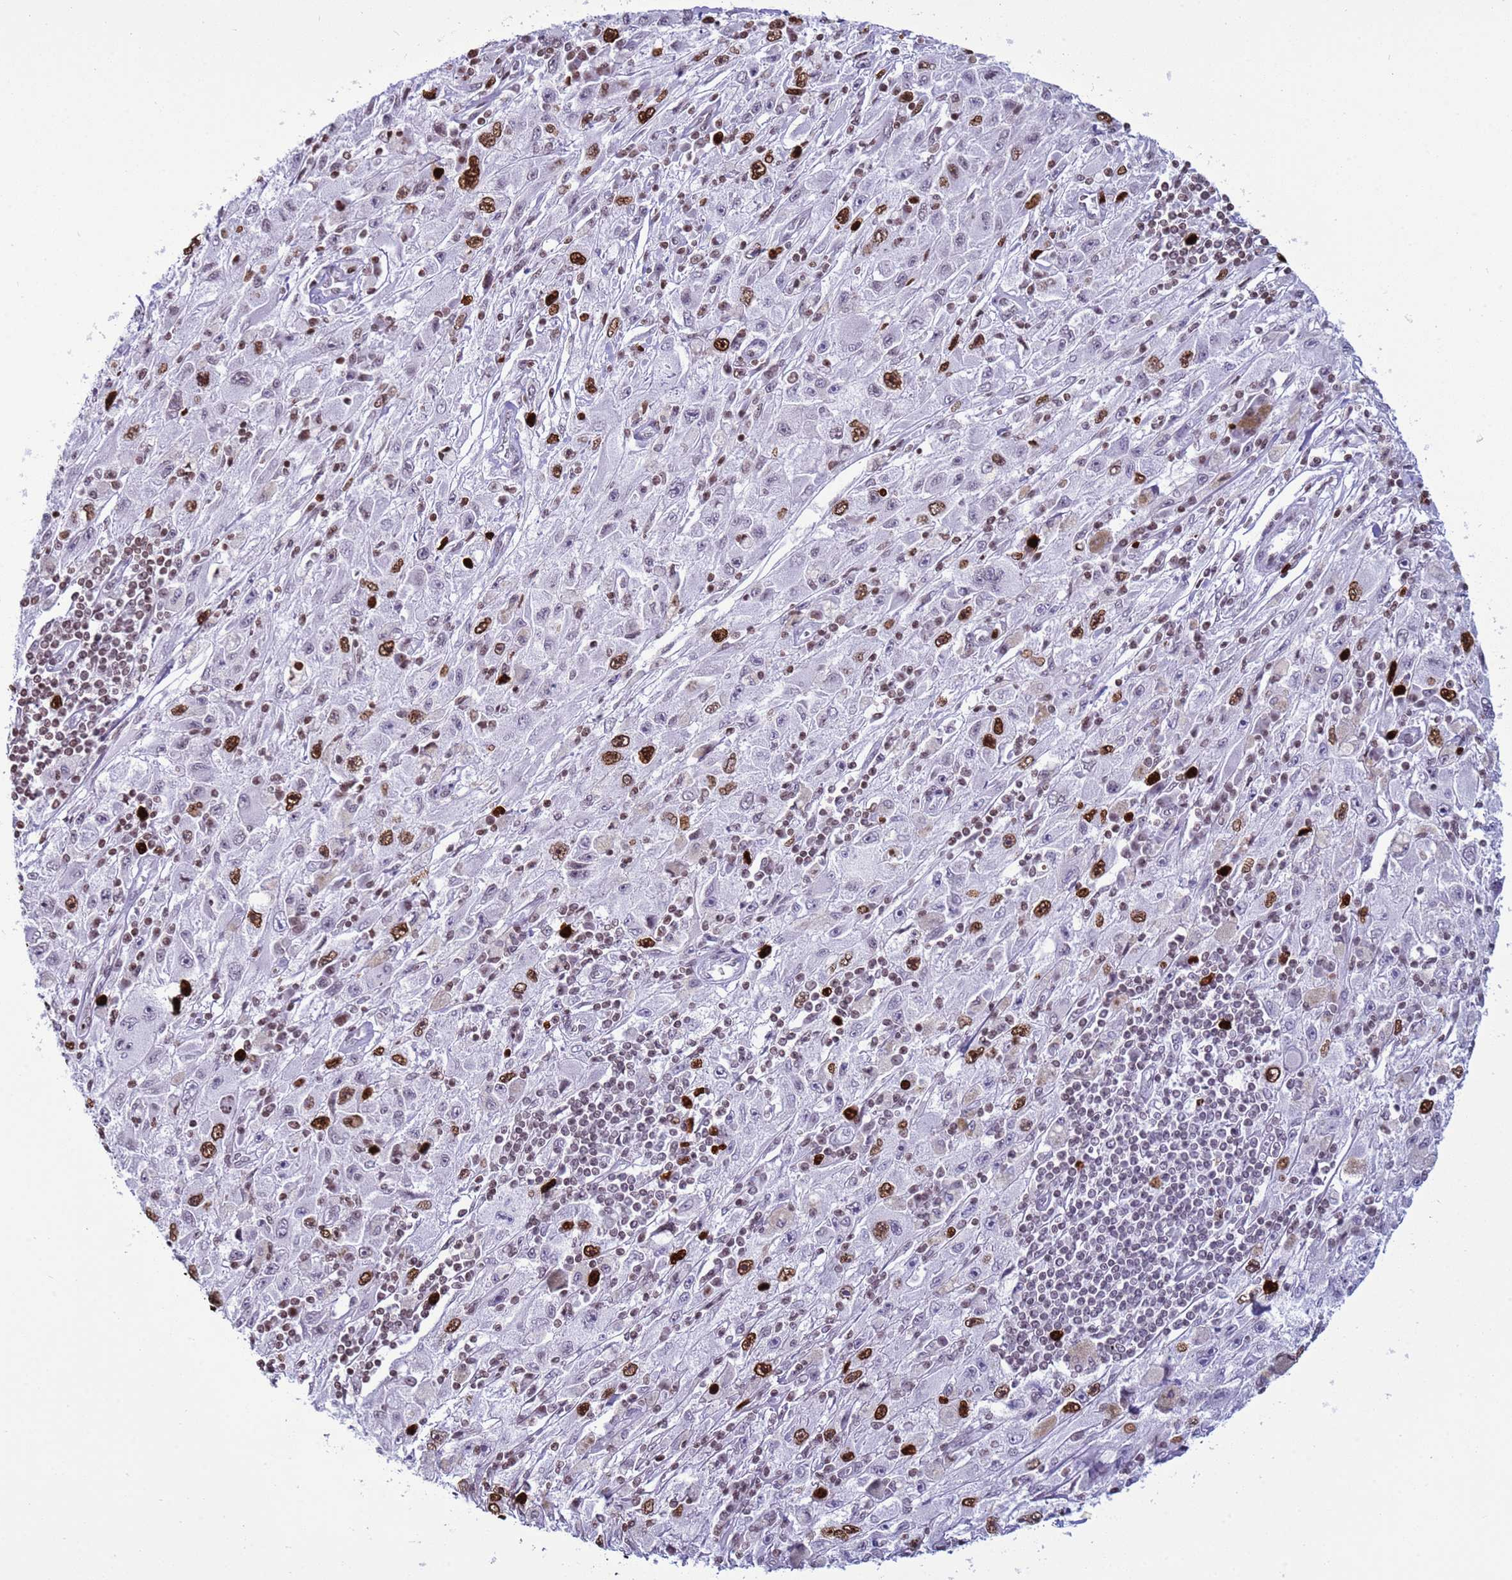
{"staining": {"intensity": "strong", "quantity": "<25%", "location": "nuclear"}, "tissue": "melanoma", "cell_type": "Tumor cells", "image_type": "cancer", "snomed": [{"axis": "morphology", "description": "Malignant melanoma, Metastatic site"}, {"axis": "topography", "description": "Skin"}], "caption": "Immunohistochemical staining of human malignant melanoma (metastatic site) exhibits medium levels of strong nuclear protein positivity in about <25% of tumor cells. (DAB (3,3'-diaminobenzidine) IHC, brown staining for protein, blue staining for nuclei).", "gene": "H4C8", "patient": {"sex": "male", "age": 53}}